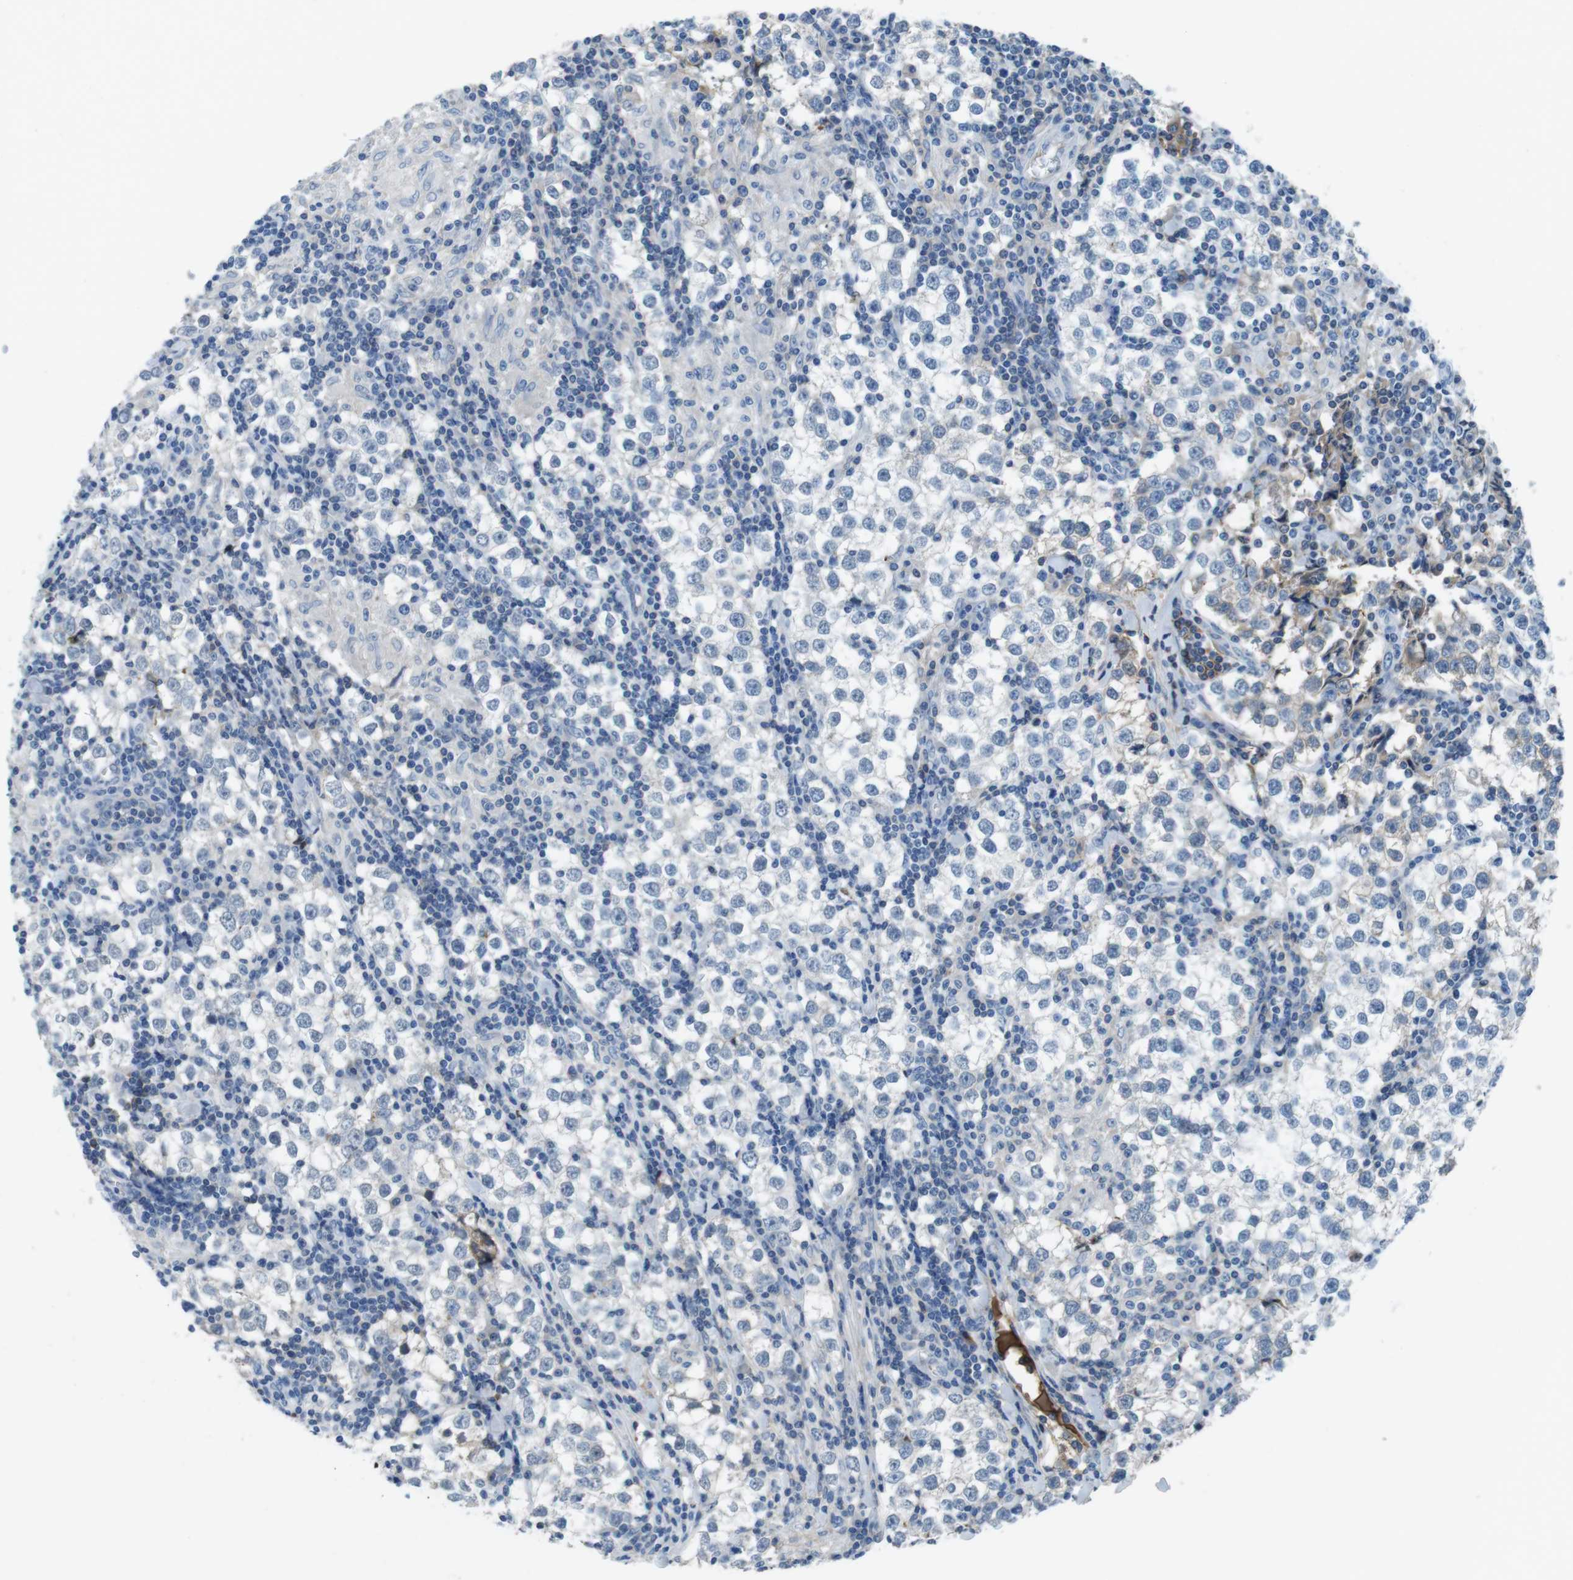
{"staining": {"intensity": "negative", "quantity": "none", "location": "none"}, "tissue": "testis cancer", "cell_type": "Tumor cells", "image_type": "cancer", "snomed": [{"axis": "morphology", "description": "Seminoma, NOS"}, {"axis": "morphology", "description": "Carcinoma, Embryonal, NOS"}, {"axis": "topography", "description": "Testis"}], "caption": "The histopathology image demonstrates no staining of tumor cells in testis cancer.", "gene": "TMPRSS15", "patient": {"sex": "male", "age": 36}}